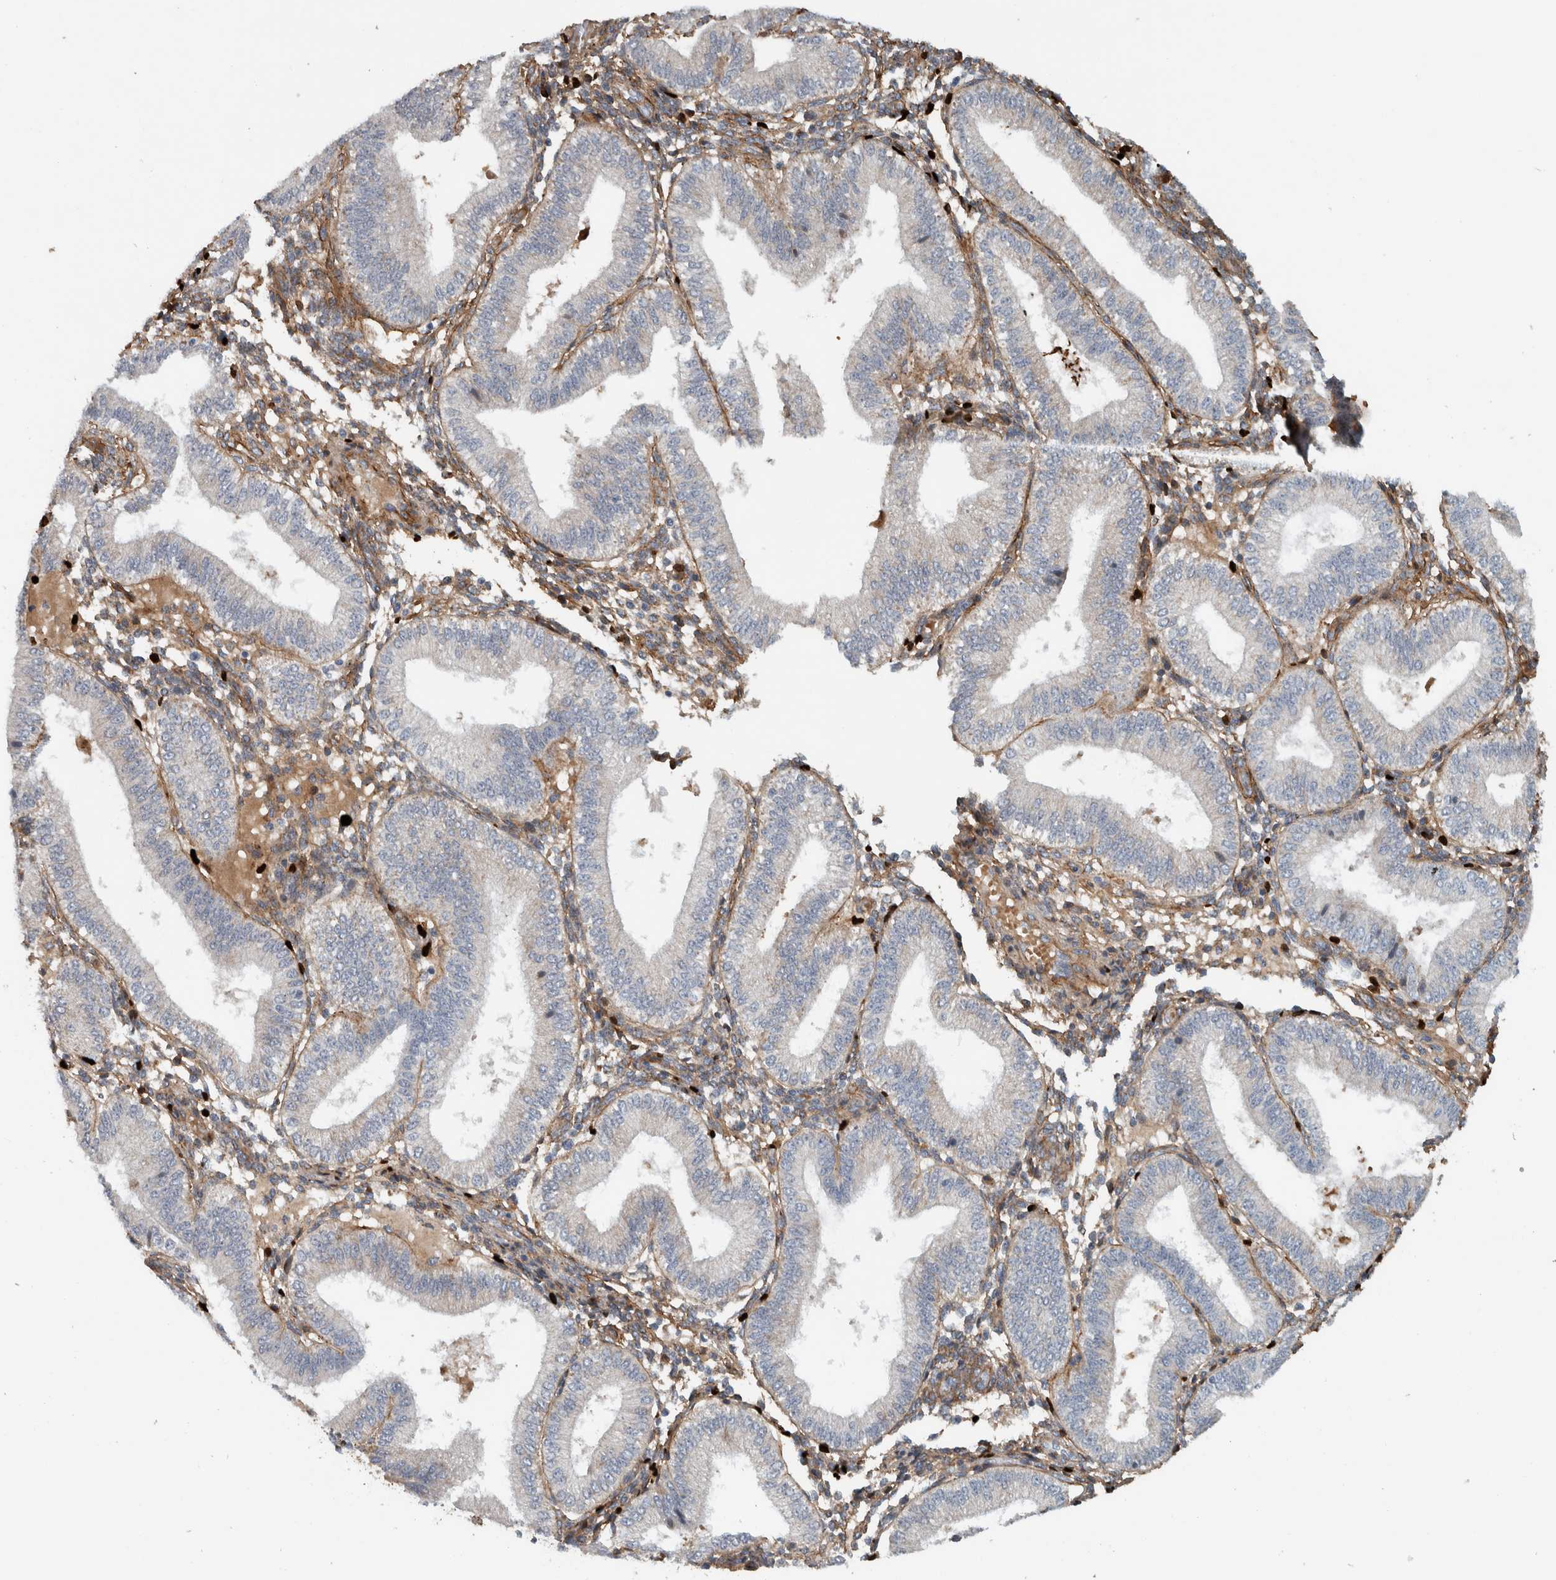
{"staining": {"intensity": "moderate", "quantity": ">75%", "location": "cytoplasmic/membranous"}, "tissue": "endometrium", "cell_type": "Cells in endometrial stroma", "image_type": "normal", "snomed": [{"axis": "morphology", "description": "Normal tissue, NOS"}, {"axis": "topography", "description": "Endometrium"}], "caption": "A histopathology image of endometrium stained for a protein exhibits moderate cytoplasmic/membranous brown staining in cells in endometrial stroma.", "gene": "FN1", "patient": {"sex": "female", "age": 39}}